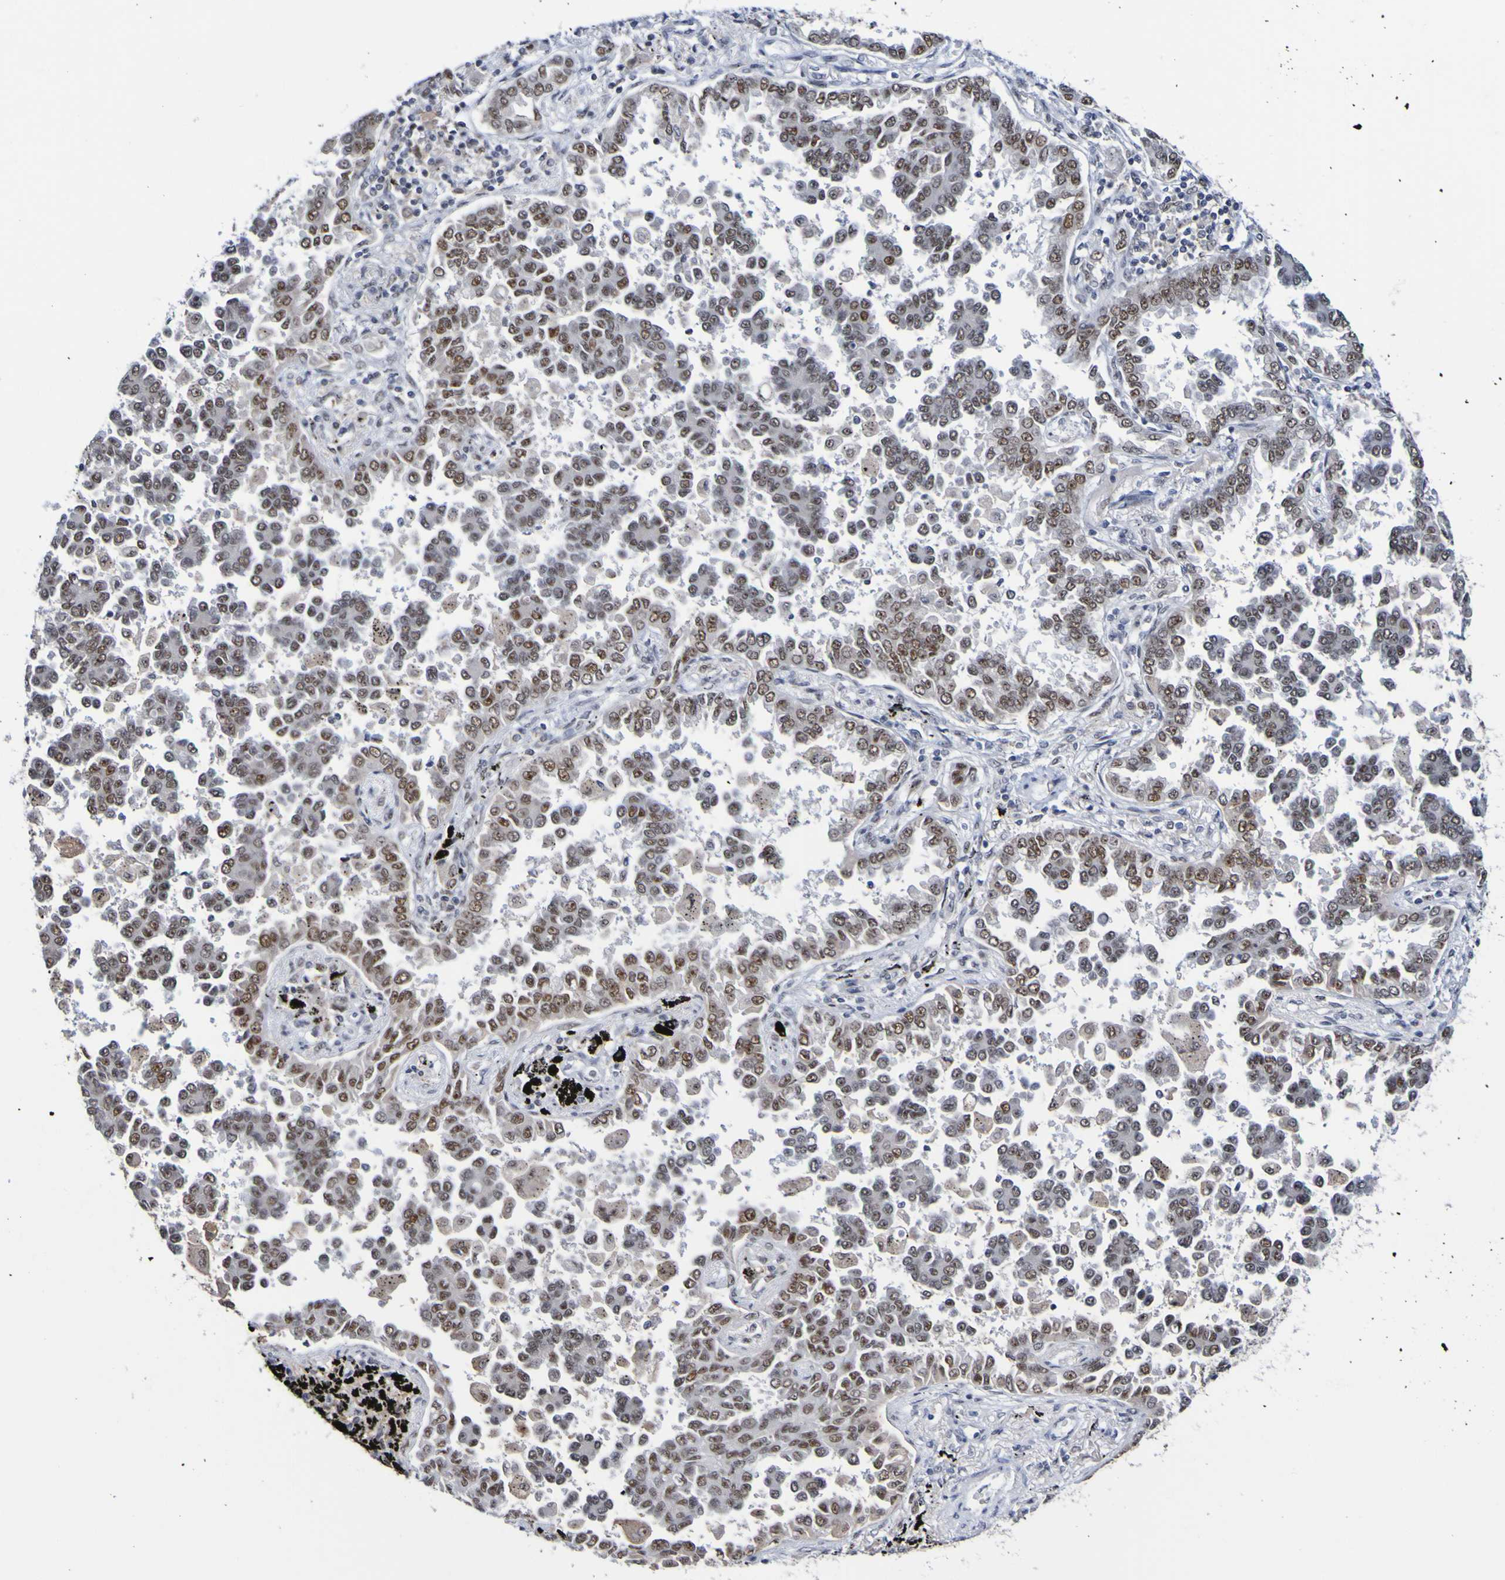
{"staining": {"intensity": "moderate", "quantity": "25%-75%", "location": "nuclear"}, "tissue": "lung cancer", "cell_type": "Tumor cells", "image_type": "cancer", "snomed": [{"axis": "morphology", "description": "Normal tissue, NOS"}, {"axis": "morphology", "description": "Adenocarcinoma, NOS"}, {"axis": "topography", "description": "Lung"}], "caption": "Immunohistochemistry photomicrograph of human adenocarcinoma (lung) stained for a protein (brown), which exhibits medium levels of moderate nuclear staining in about 25%-75% of tumor cells.", "gene": "CDC5L", "patient": {"sex": "male", "age": 59}}